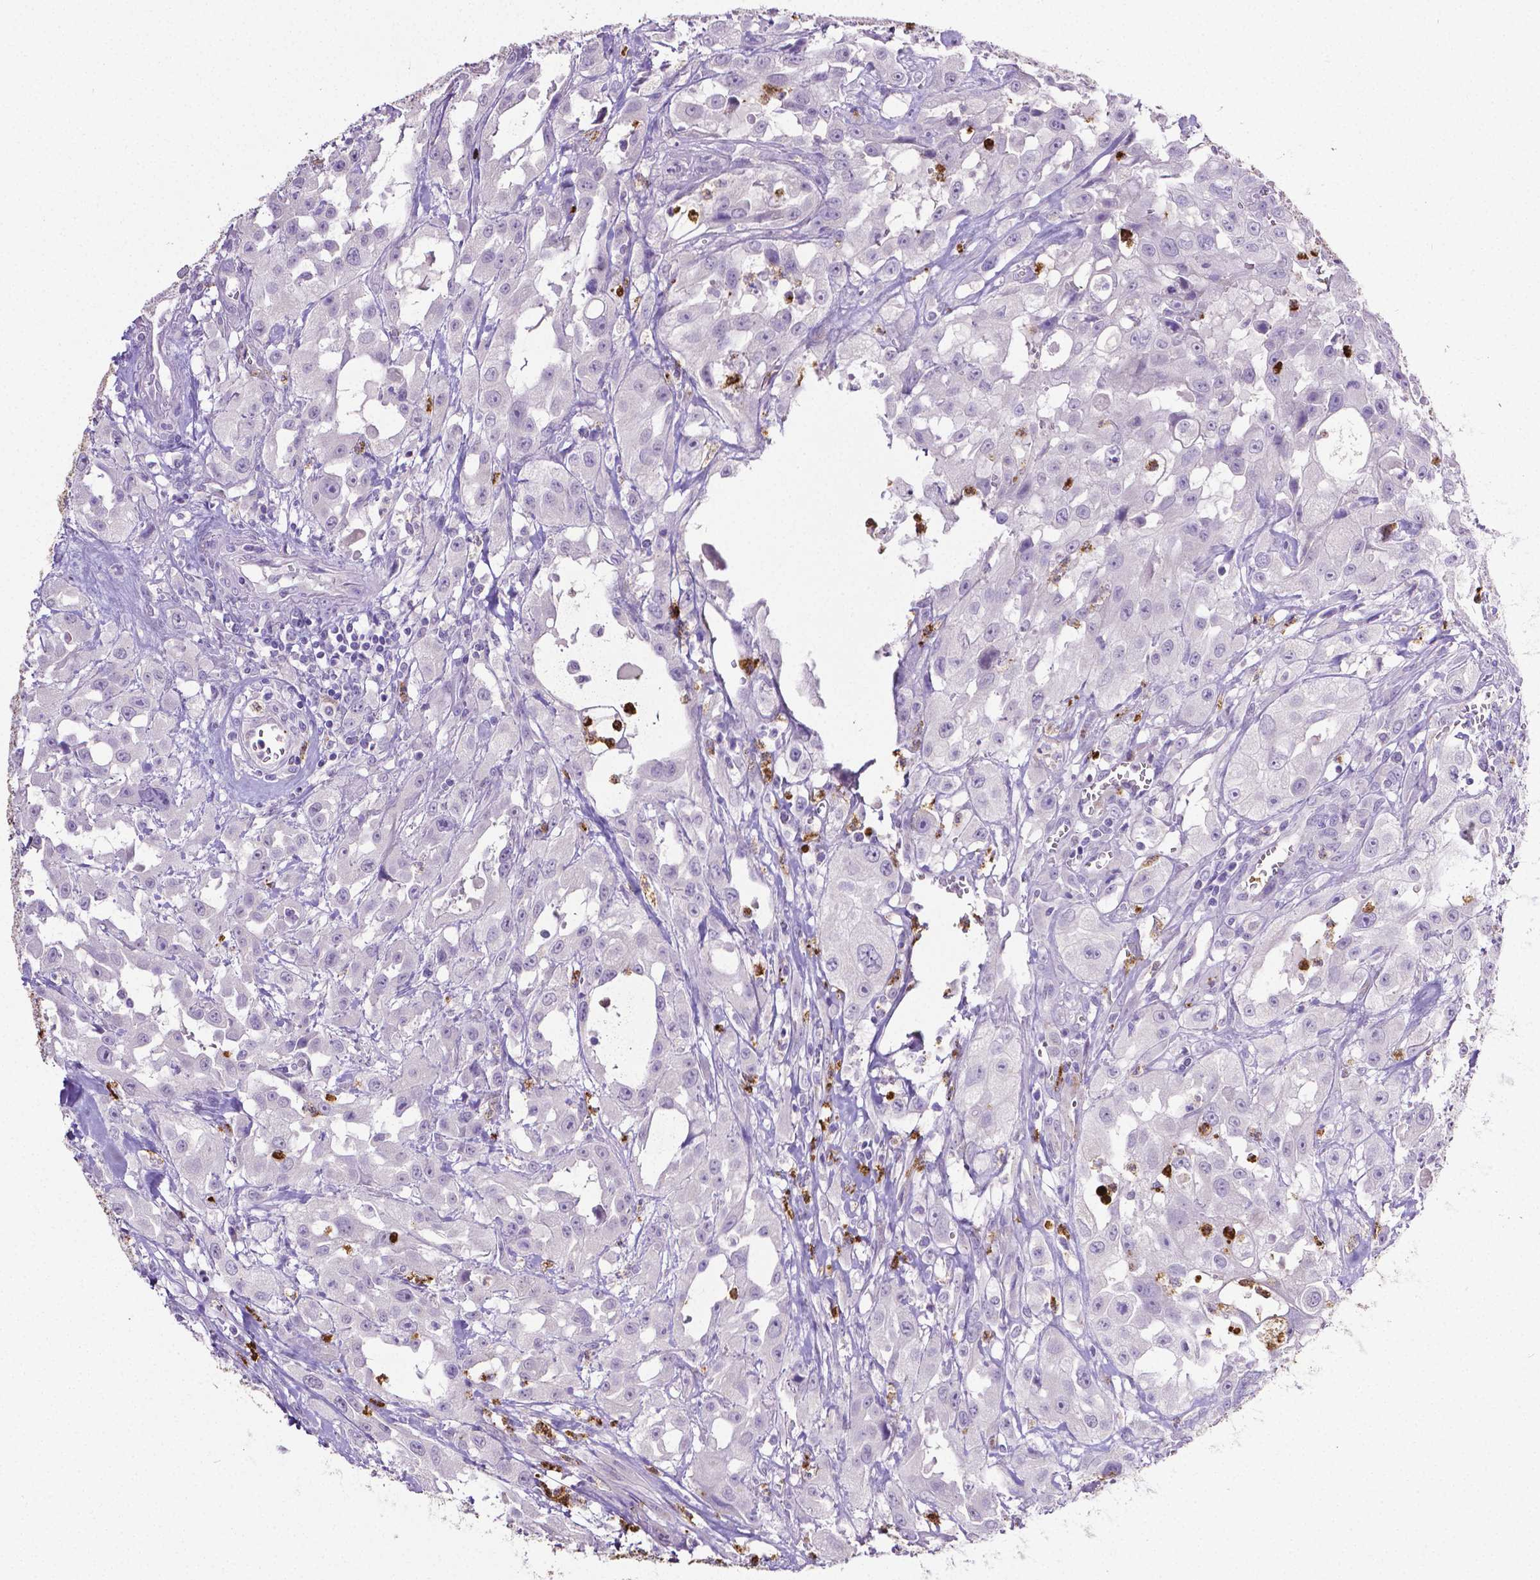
{"staining": {"intensity": "negative", "quantity": "none", "location": "none"}, "tissue": "urothelial cancer", "cell_type": "Tumor cells", "image_type": "cancer", "snomed": [{"axis": "morphology", "description": "Urothelial carcinoma, High grade"}, {"axis": "topography", "description": "Urinary bladder"}], "caption": "Protein analysis of urothelial cancer demonstrates no significant expression in tumor cells.", "gene": "MMP9", "patient": {"sex": "male", "age": 79}}